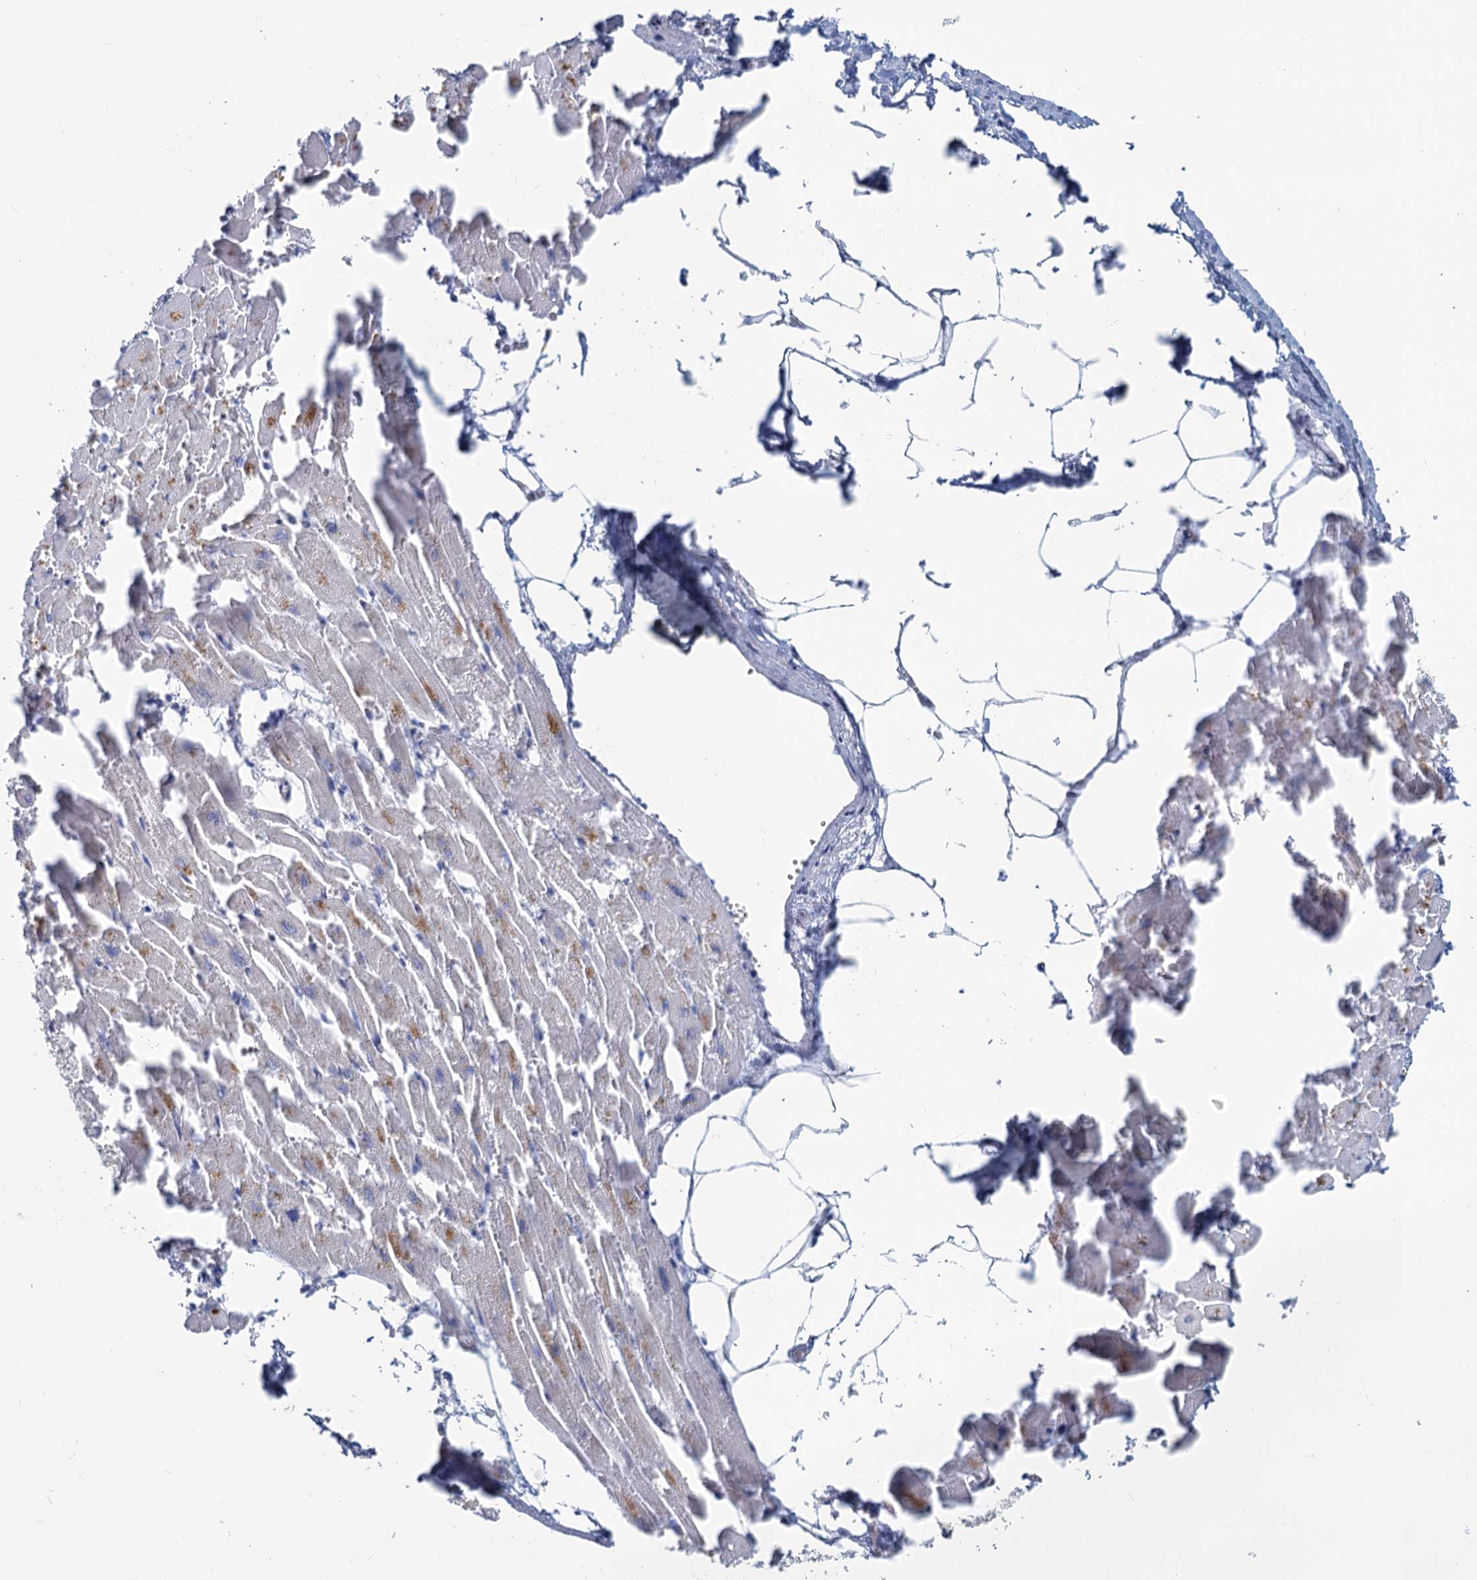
{"staining": {"intensity": "moderate", "quantity": "<25%", "location": "cytoplasmic/membranous"}, "tissue": "heart muscle", "cell_type": "Cardiomyocytes", "image_type": "normal", "snomed": [{"axis": "morphology", "description": "Normal tissue, NOS"}, {"axis": "topography", "description": "Heart"}], "caption": "There is low levels of moderate cytoplasmic/membranous staining in cardiomyocytes of benign heart muscle, as demonstrated by immunohistochemical staining (brown color).", "gene": "CHGA", "patient": {"sex": "female", "age": 64}}